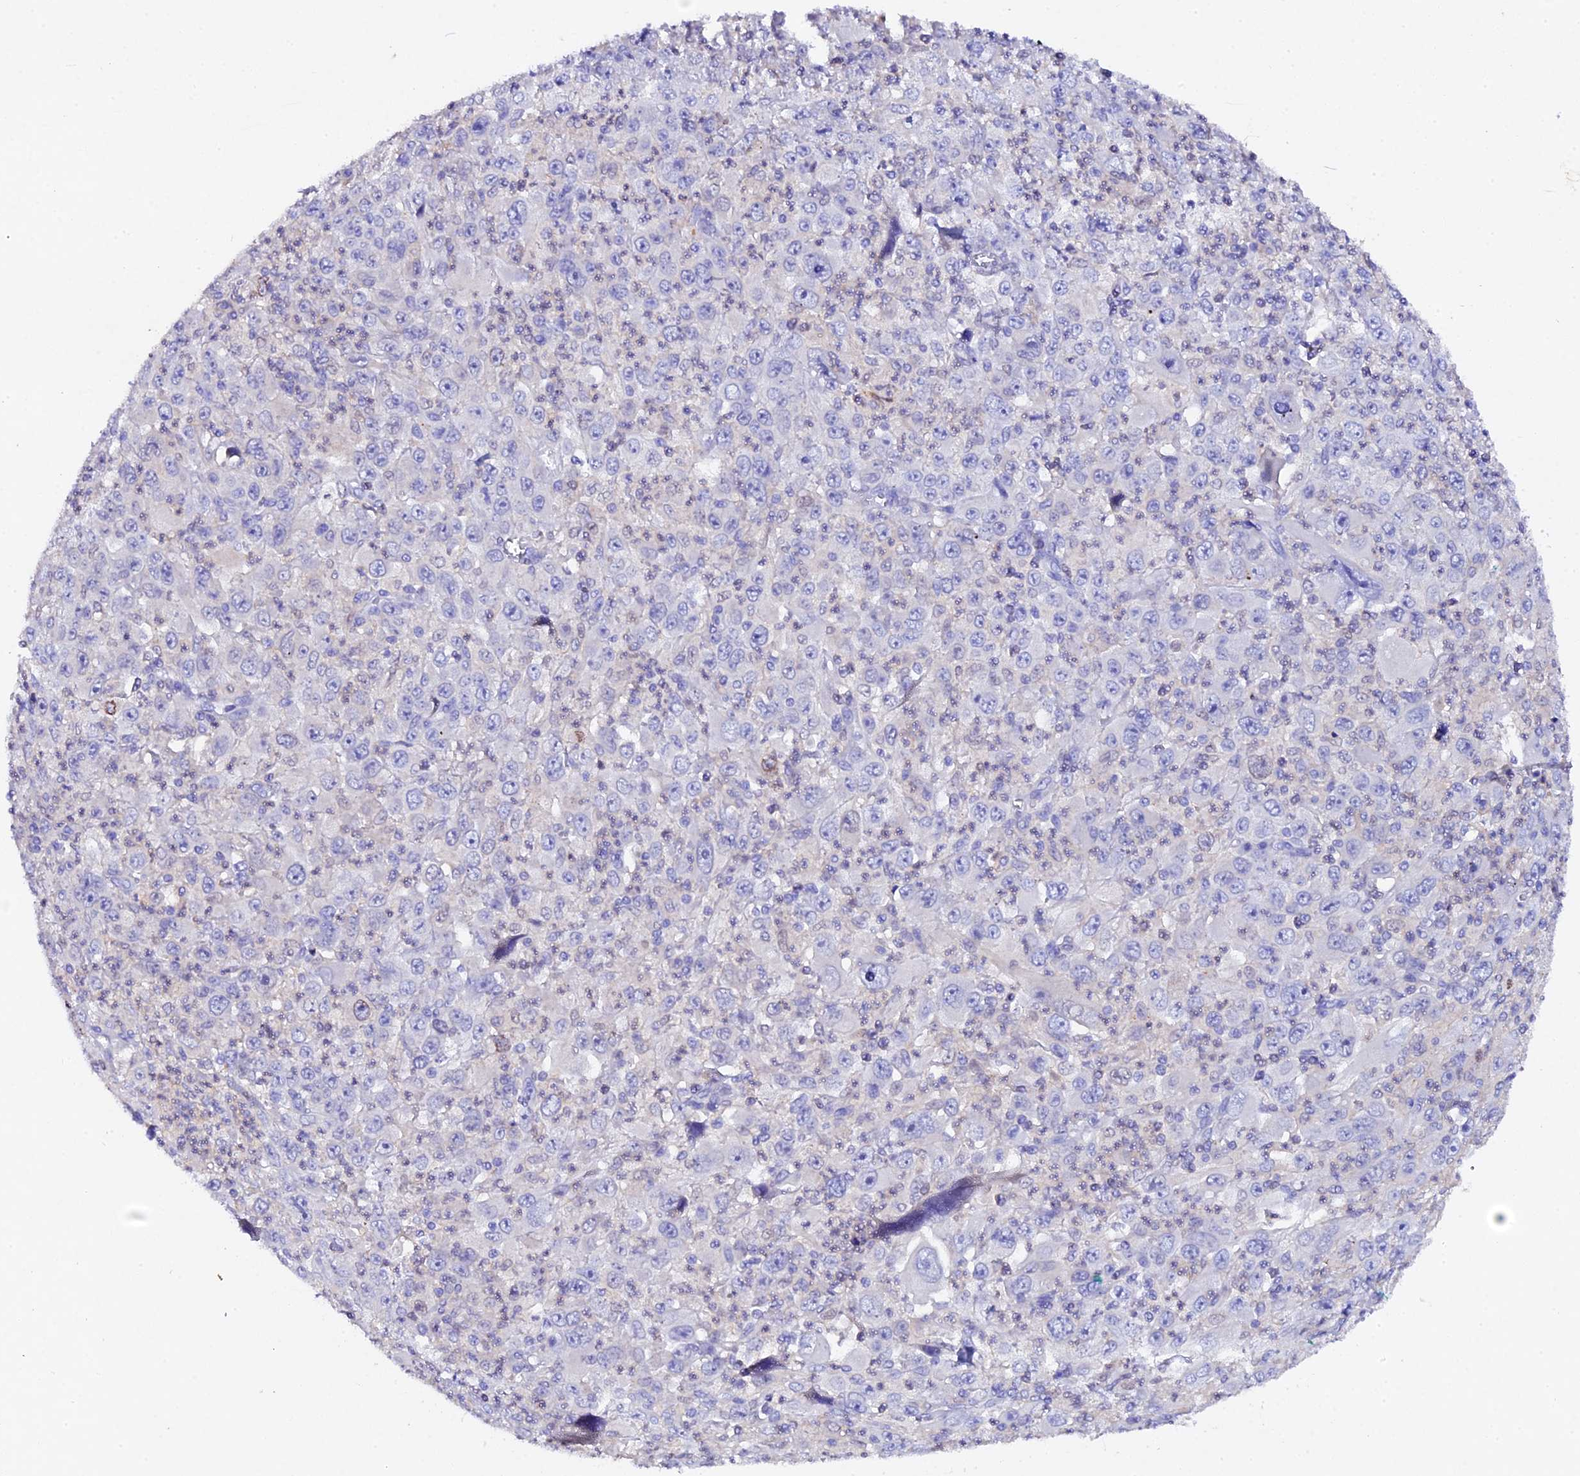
{"staining": {"intensity": "negative", "quantity": "none", "location": "none"}, "tissue": "melanoma", "cell_type": "Tumor cells", "image_type": "cancer", "snomed": [{"axis": "morphology", "description": "Malignant melanoma, Metastatic site"}, {"axis": "topography", "description": "Skin"}], "caption": "DAB immunohistochemical staining of human malignant melanoma (metastatic site) exhibits no significant expression in tumor cells. (Stains: DAB immunohistochemistry (IHC) with hematoxylin counter stain, Microscopy: brightfield microscopy at high magnification).", "gene": "TGDS", "patient": {"sex": "female", "age": 56}}